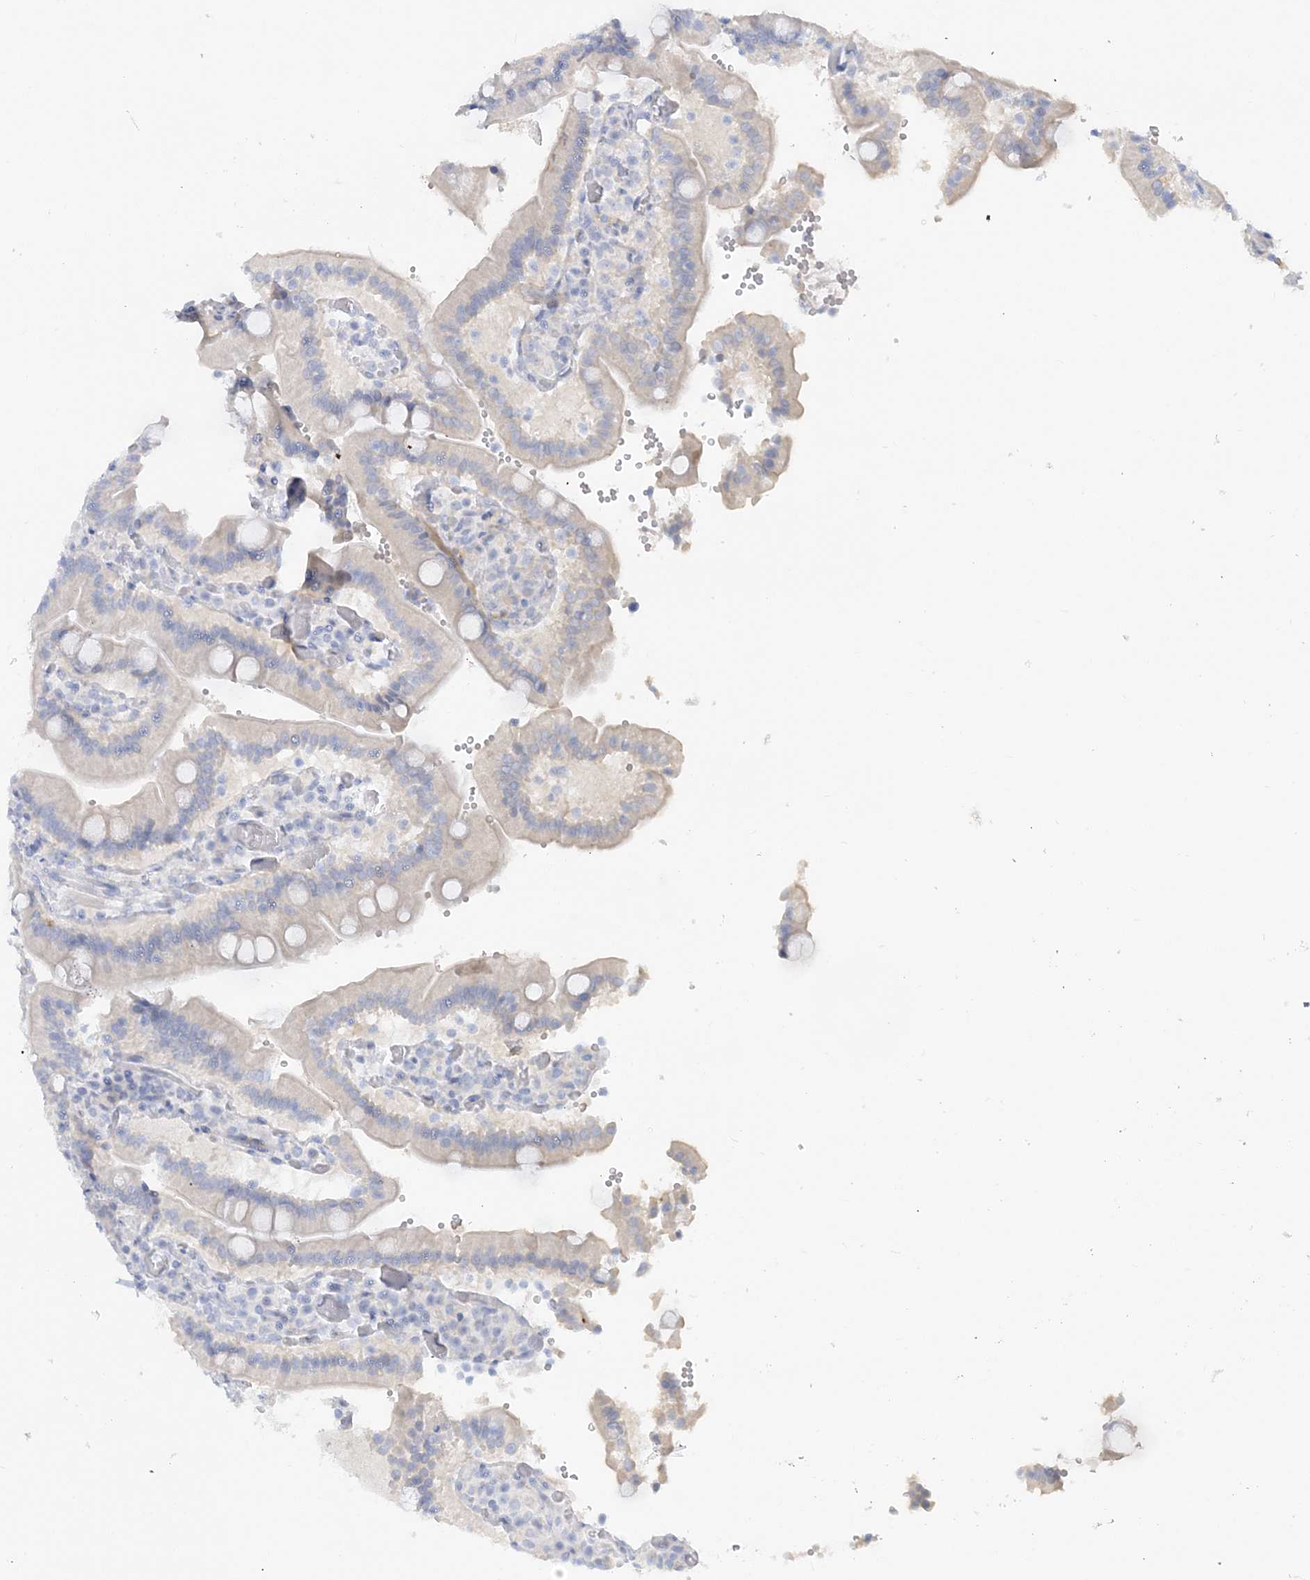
{"staining": {"intensity": "negative", "quantity": "none", "location": "none"}, "tissue": "duodenum", "cell_type": "Glandular cells", "image_type": "normal", "snomed": [{"axis": "morphology", "description": "Normal tissue, NOS"}, {"axis": "topography", "description": "Duodenum"}], "caption": "Immunohistochemical staining of benign duodenum demonstrates no significant staining in glandular cells.", "gene": "ENSG00000288637", "patient": {"sex": "female", "age": 62}}